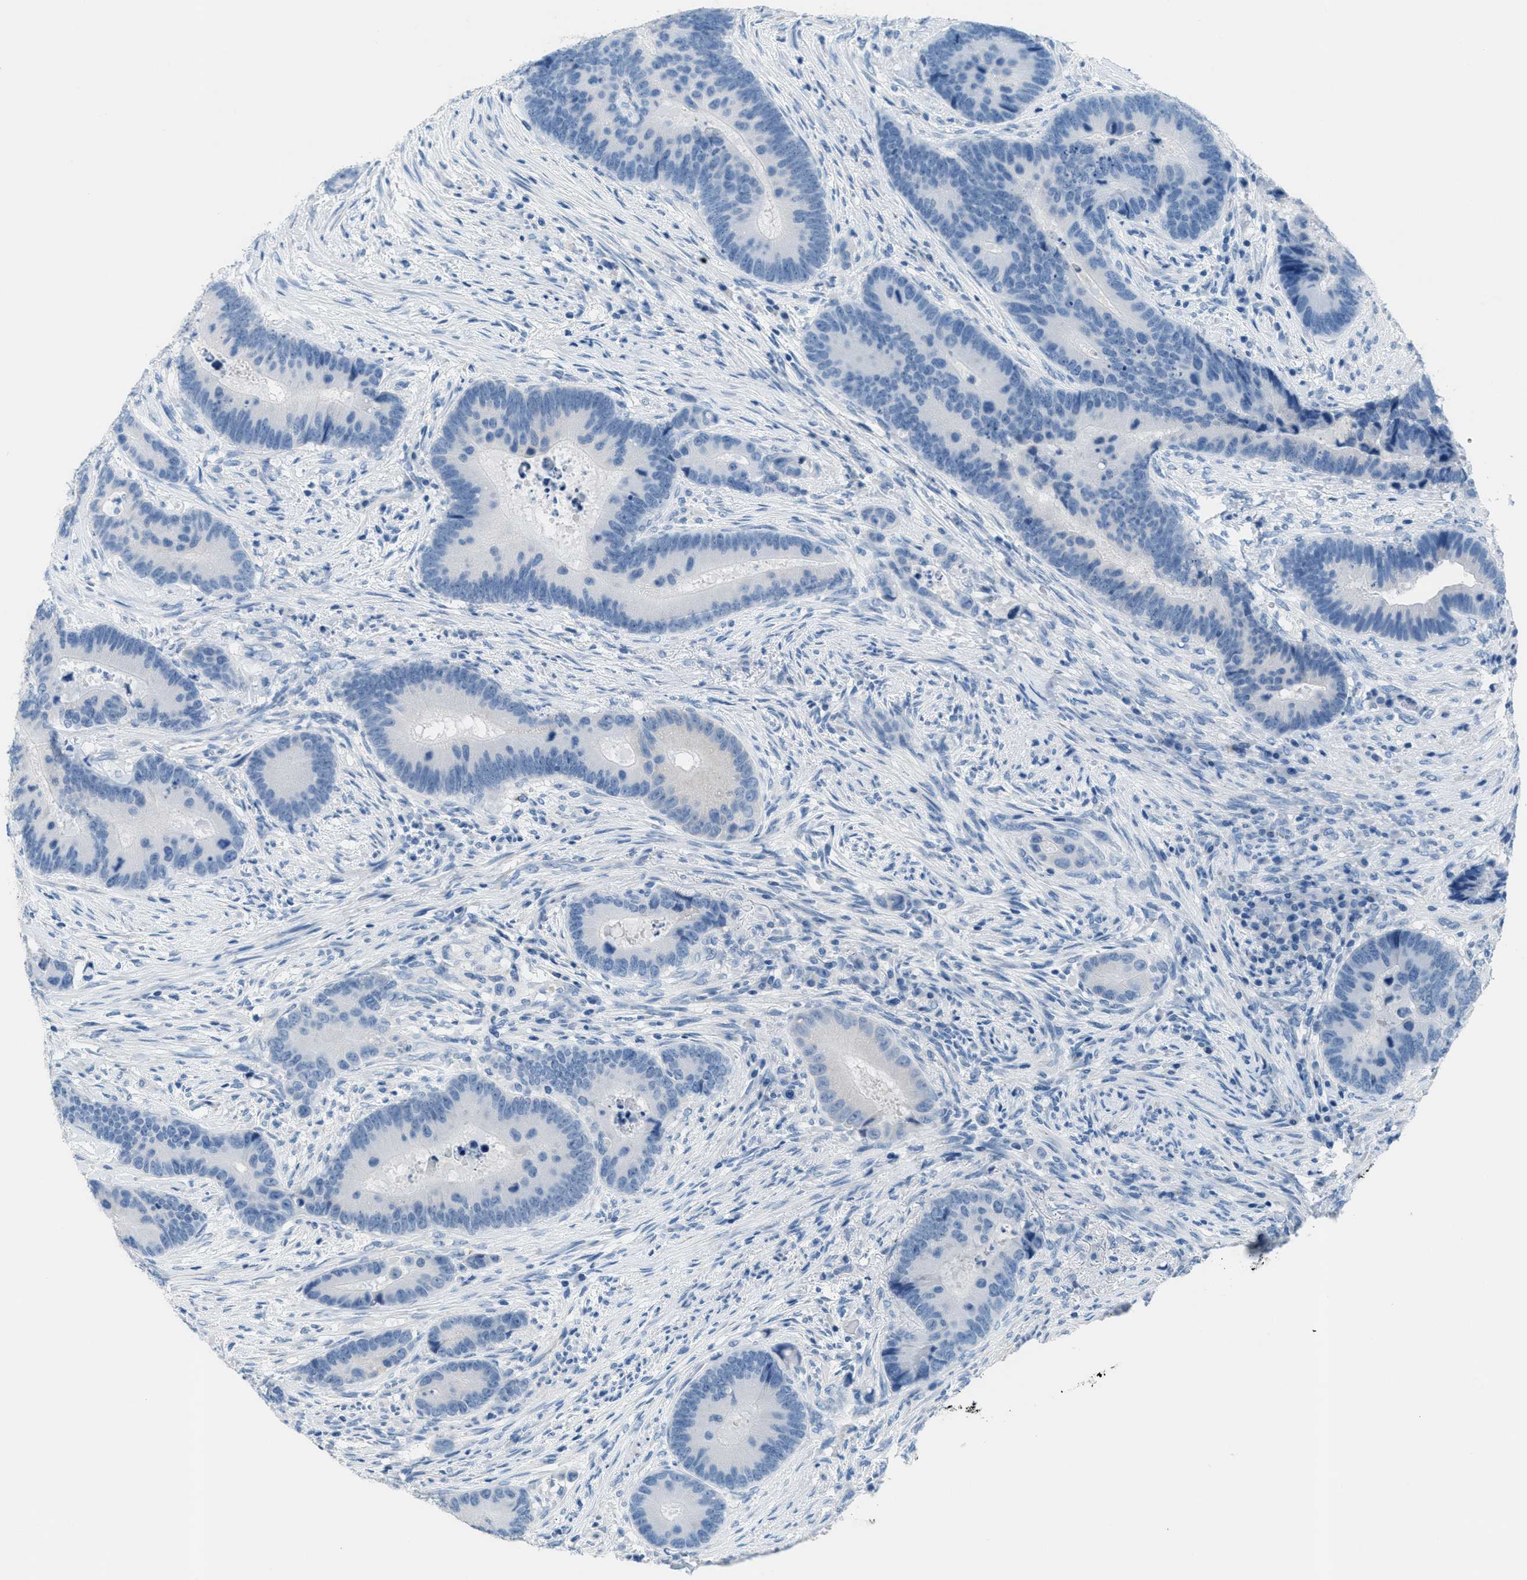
{"staining": {"intensity": "negative", "quantity": "none", "location": "none"}, "tissue": "colorectal cancer", "cell_type": "Tumor cells", "image_type": "cancer", "snomed": [{"axis": "morphology", "description": "Adenocarcinoma, NOS"}, {"axis": "topography", "description": "Rectum"}], "caption": "Immunohistochemical staining of human colorectal cancer displays no significant staining in tumor cells.", "gene": "MGARP", "patient": {"sex": "female", "age": 89}}